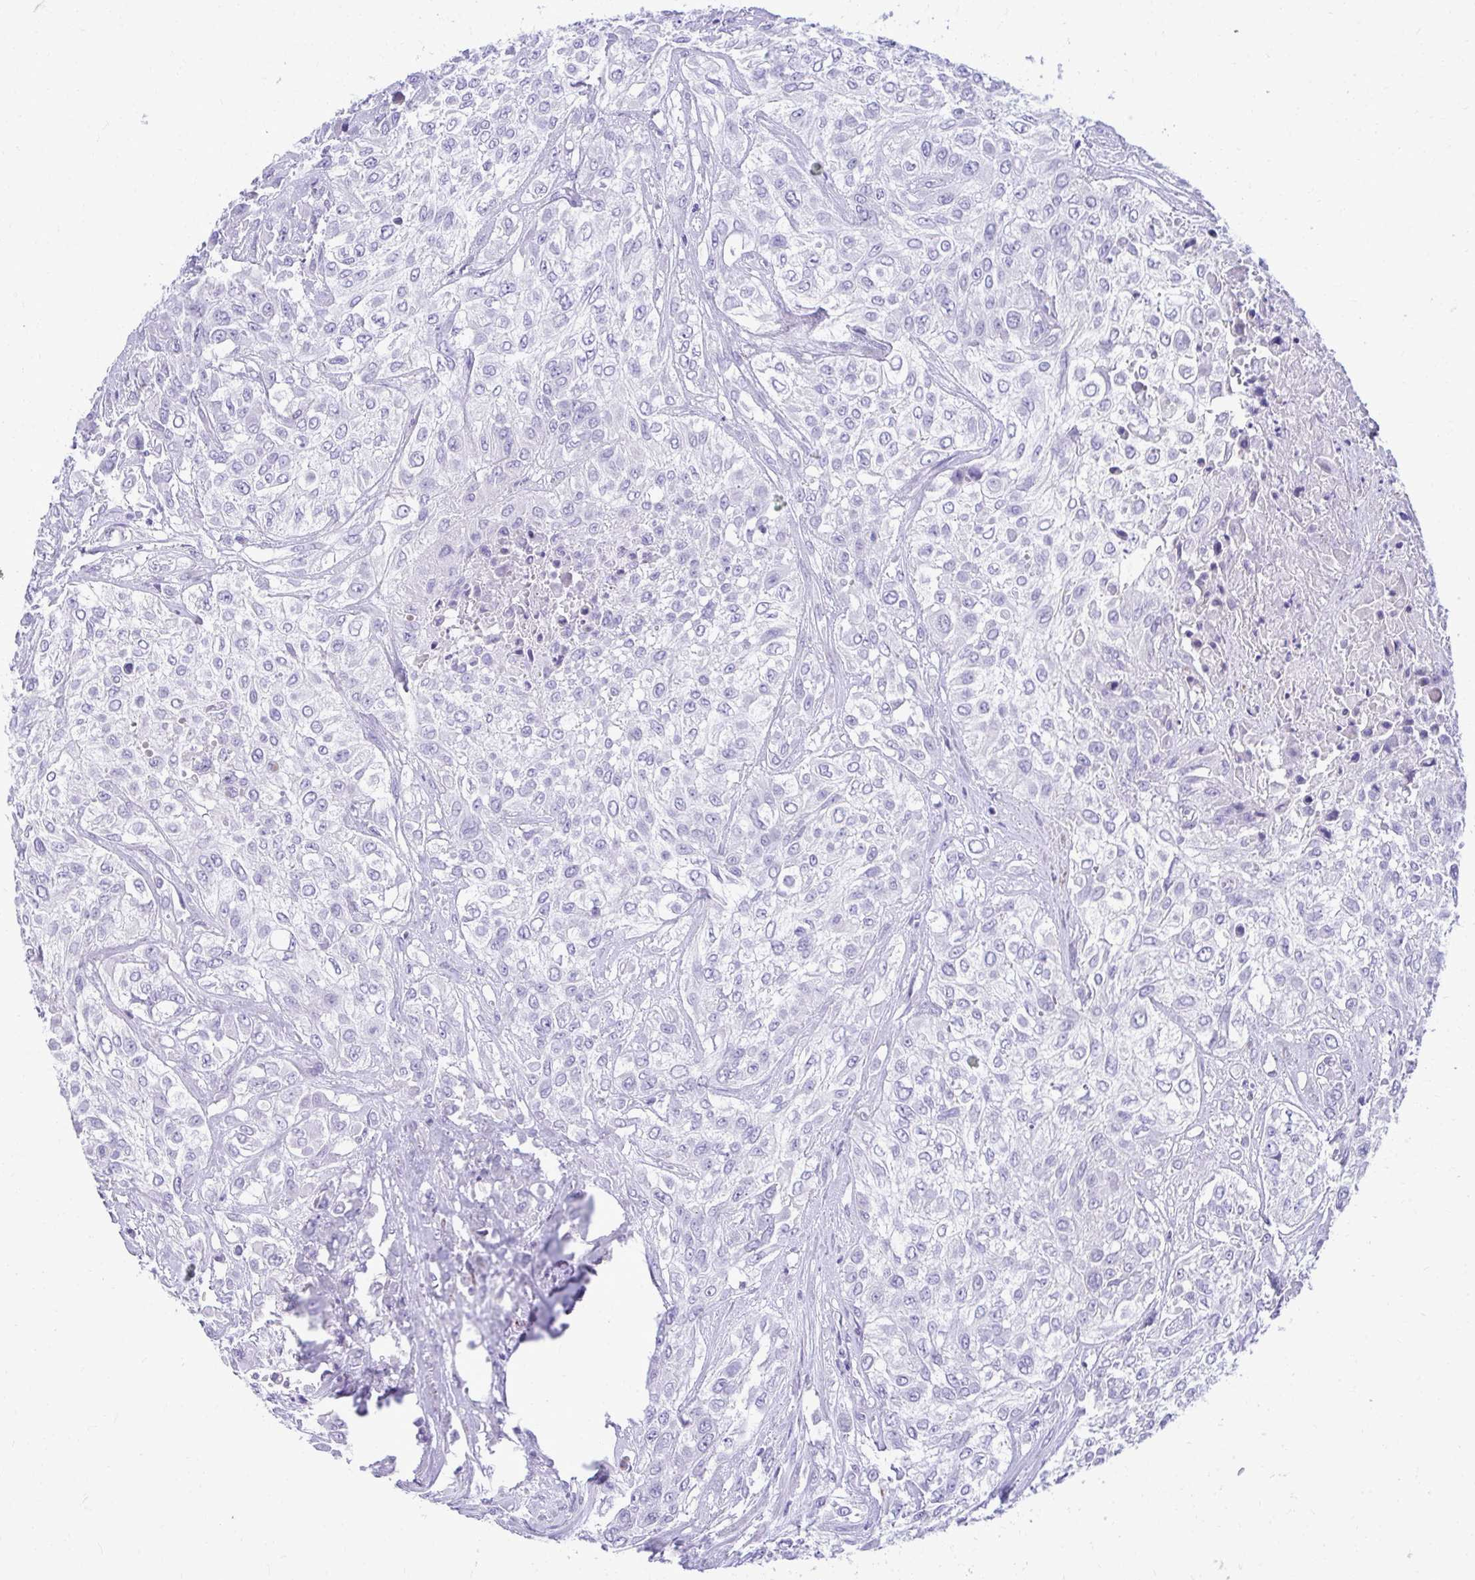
{"staining": {"intensity": "negative", "quantity": "none", "location": "none"}, "tissue": "urothelial cancer", "cell_type": "Tumor cells", "image_type": "cancer", "snomed": [{"axis": "morphology", "description": "Urothelial carcinoma, High grade"}, {"axis": "topography", "description": "Urinary bladder"}], "caption": "Histopathology image shows no significant protein staining in tumor cells of high-grade urothelial carcinoma.", "gene": "AIG1", "patient": {"sex": "male", "age": 57}}